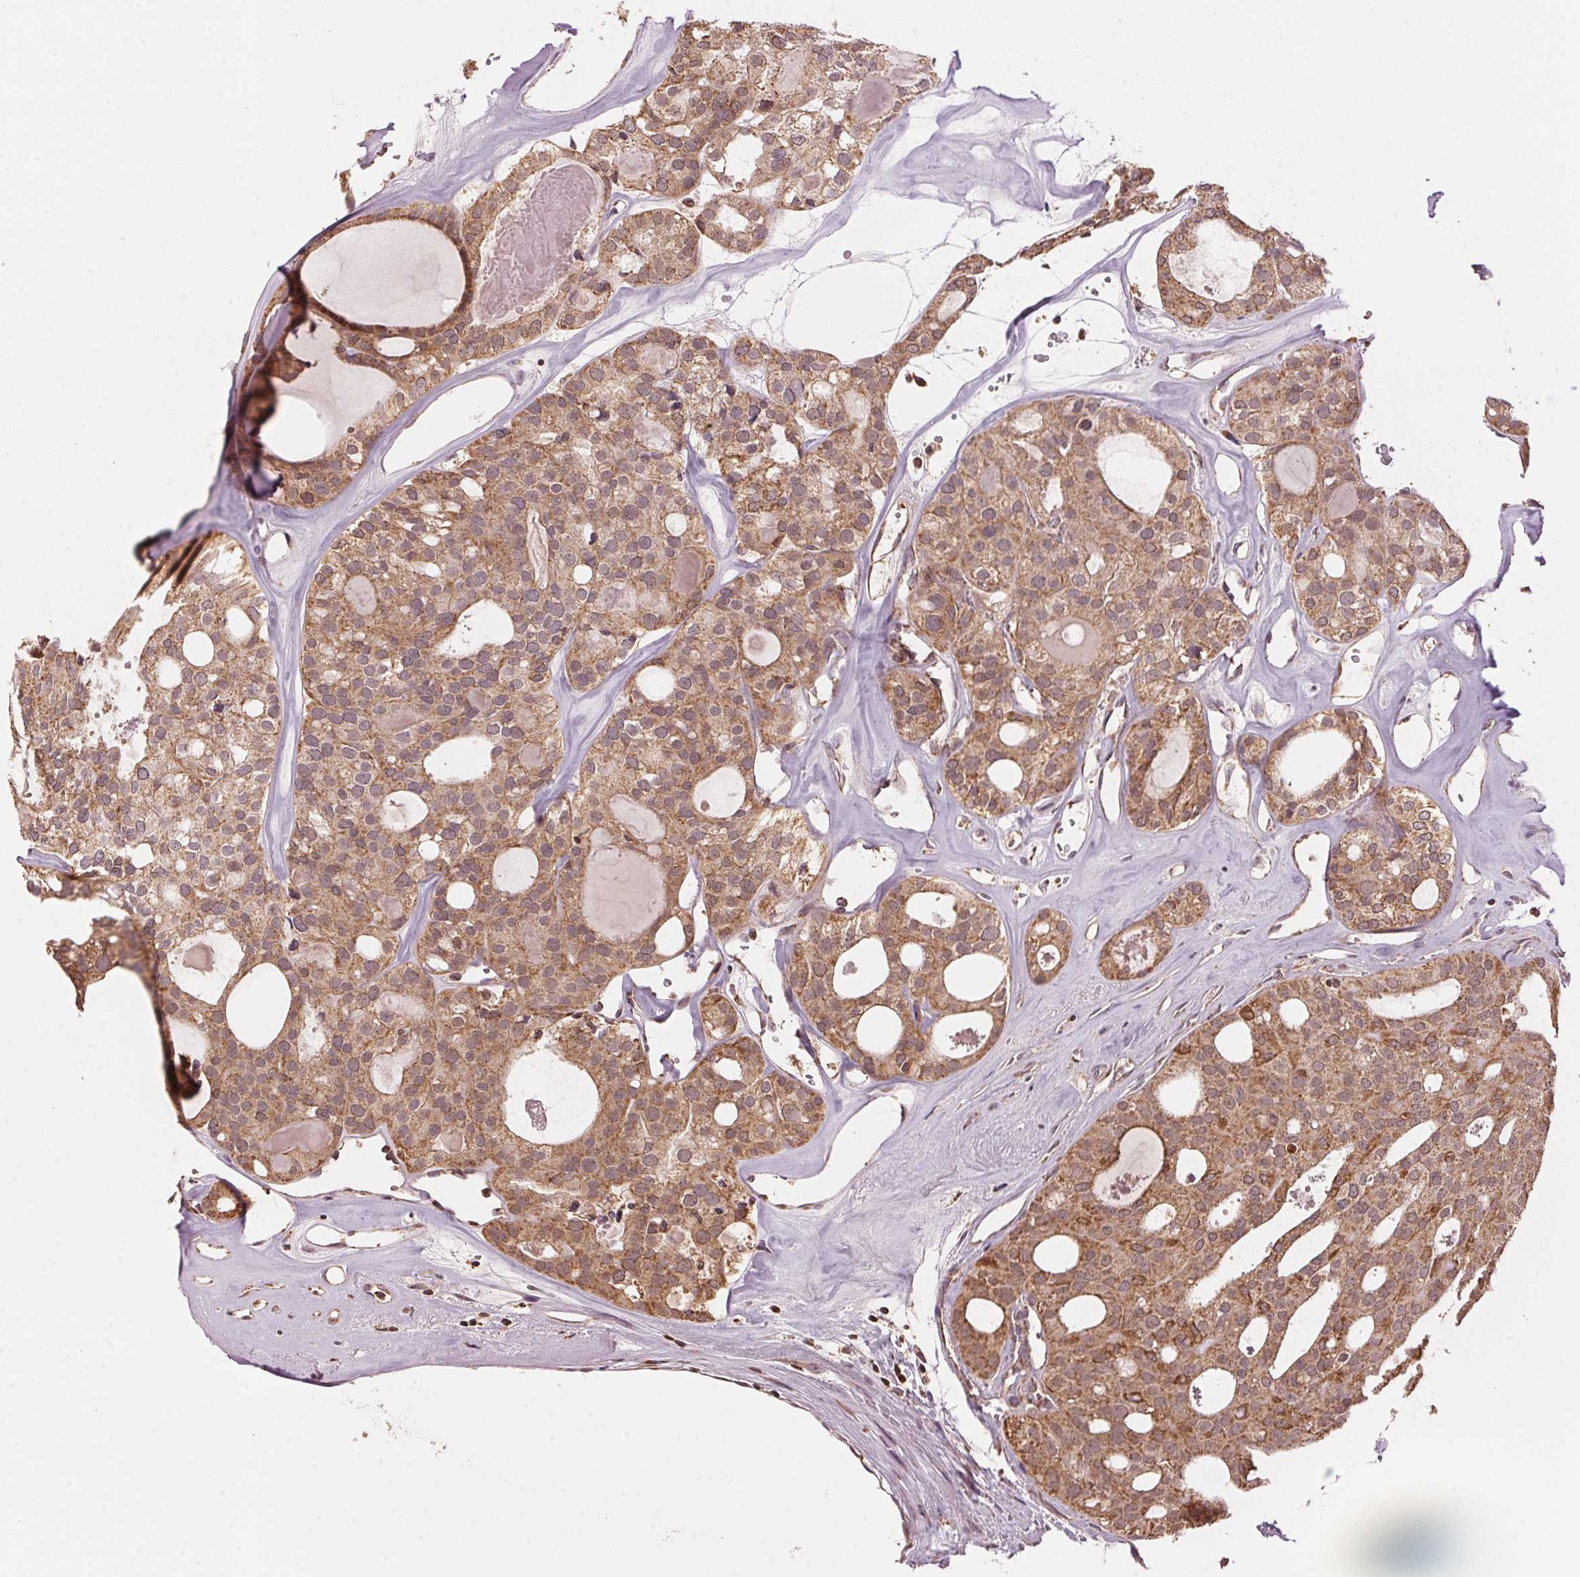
{"staining": {"intensity": "moderate", "quantity": ">75%", "location": "cytoplasmic/membranous"}, "tissue": "thyroid cancer", "cell_type": "Tumor cells", "image_type": "cancer", "snomed": [{"axis": "morphology", "description": "Follicular adenoma carcinoma, NOS"}, {"axis": "topography", "description": "Thyroid gland"}], "caption": "Protein staining of thyroid cancer (follicular adenoma carcinoma) tissue displays moderate cytoplasmic/membranous staining in about >75% of tumor cells.", "gene": "ARHGAP6", "patient": {"sex": "male", "age": 75}}